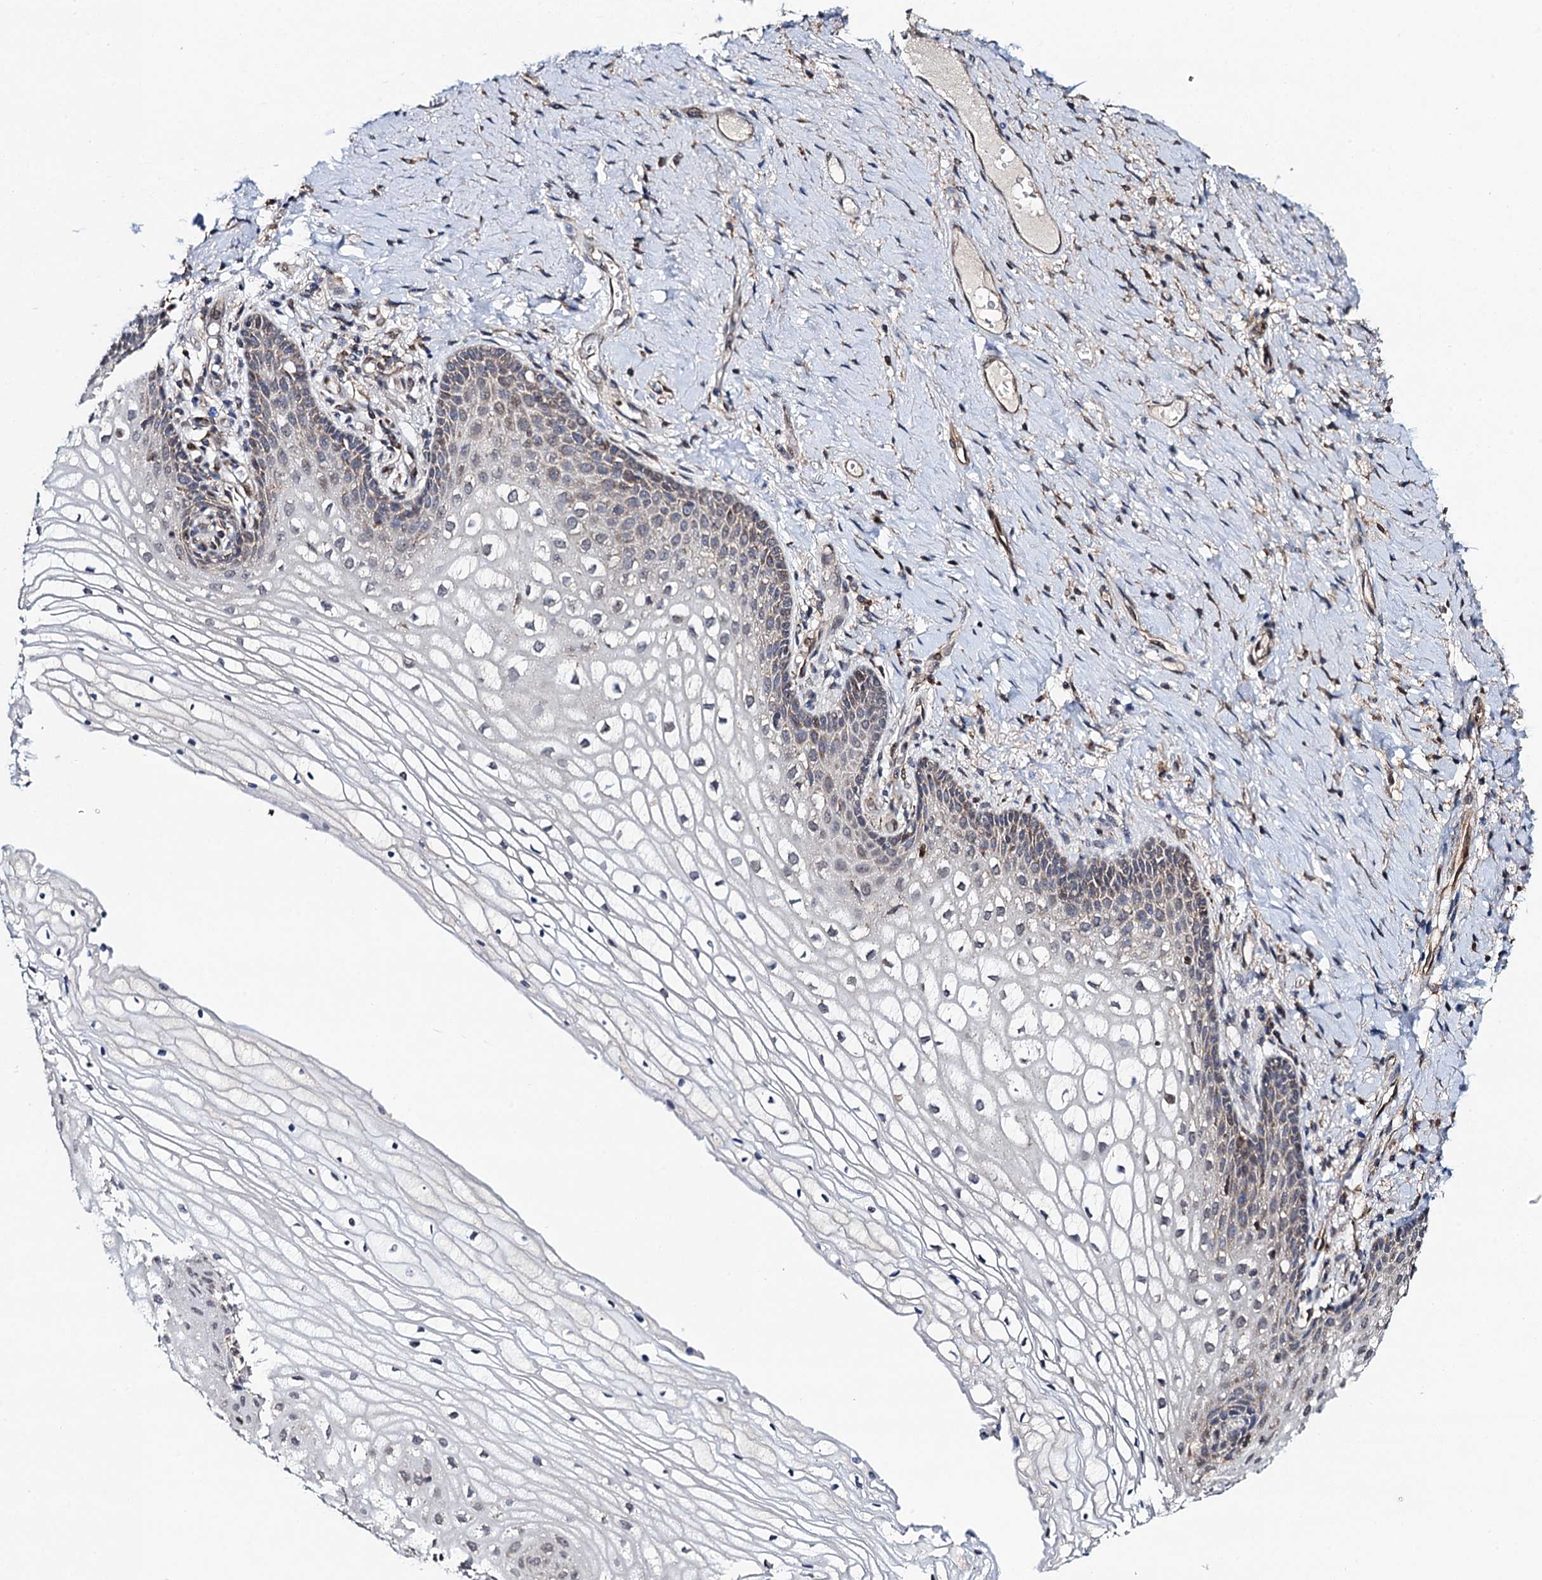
{"staining": {"intensity": "weak", "quantity": "<25%", "location": "cytoplasmic/membranous,nuclear"}, "tissue": "vagina", "cell_type": "Squamous epithelial cells", "image_type": "normal", "snomed": [{"axis": "morphology", "description": "Normal tissue, NOS"}, {"axis": "topography", "description": "Vagina"}], "caption": "IHC of benign human vagina exhibits no expression in squamous epithelial cells.", "gene": "CMPK2", "patient": {"sex": "female", "age": 60}}